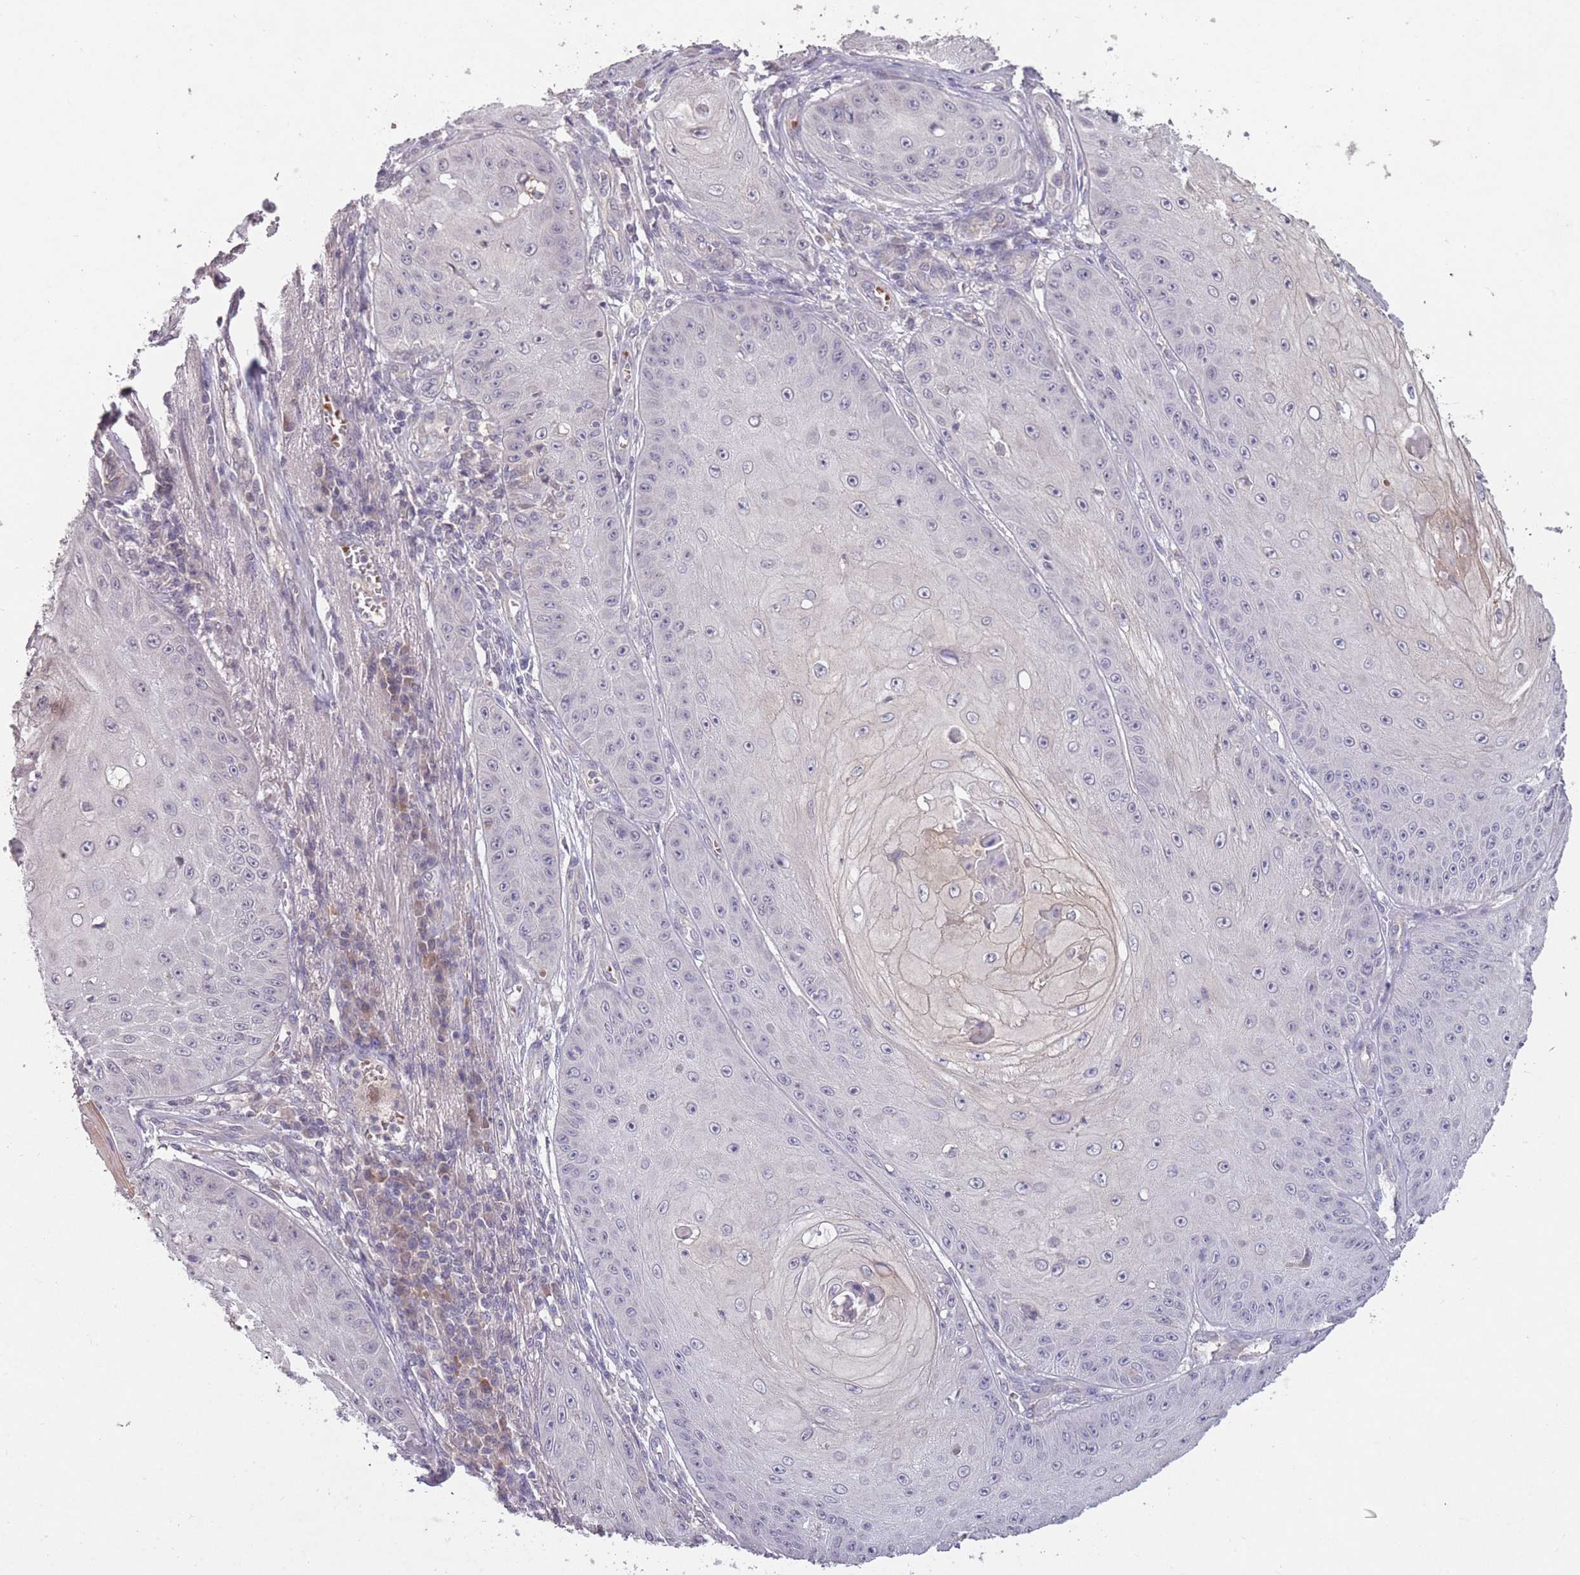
{"staining": {"intensity": "negative", "quantity": "none", "location": "none"}, "tissue": "skin cancer", "cell_type": "Tumor cells", "image_type": "cancer", "snomed": [{"axis": "morphology", "description": "Squamous cell carcinoma, NOS"}, {"axis": "topography", "description": "Skin"}], "caption": "Immunohistochemical staining of human skin squamous cell carcinoma demonstrates no significant staining in tumor cells.", "gene": "ADCYAP1R1", "patient": {"sex": "male", "age": 70}}